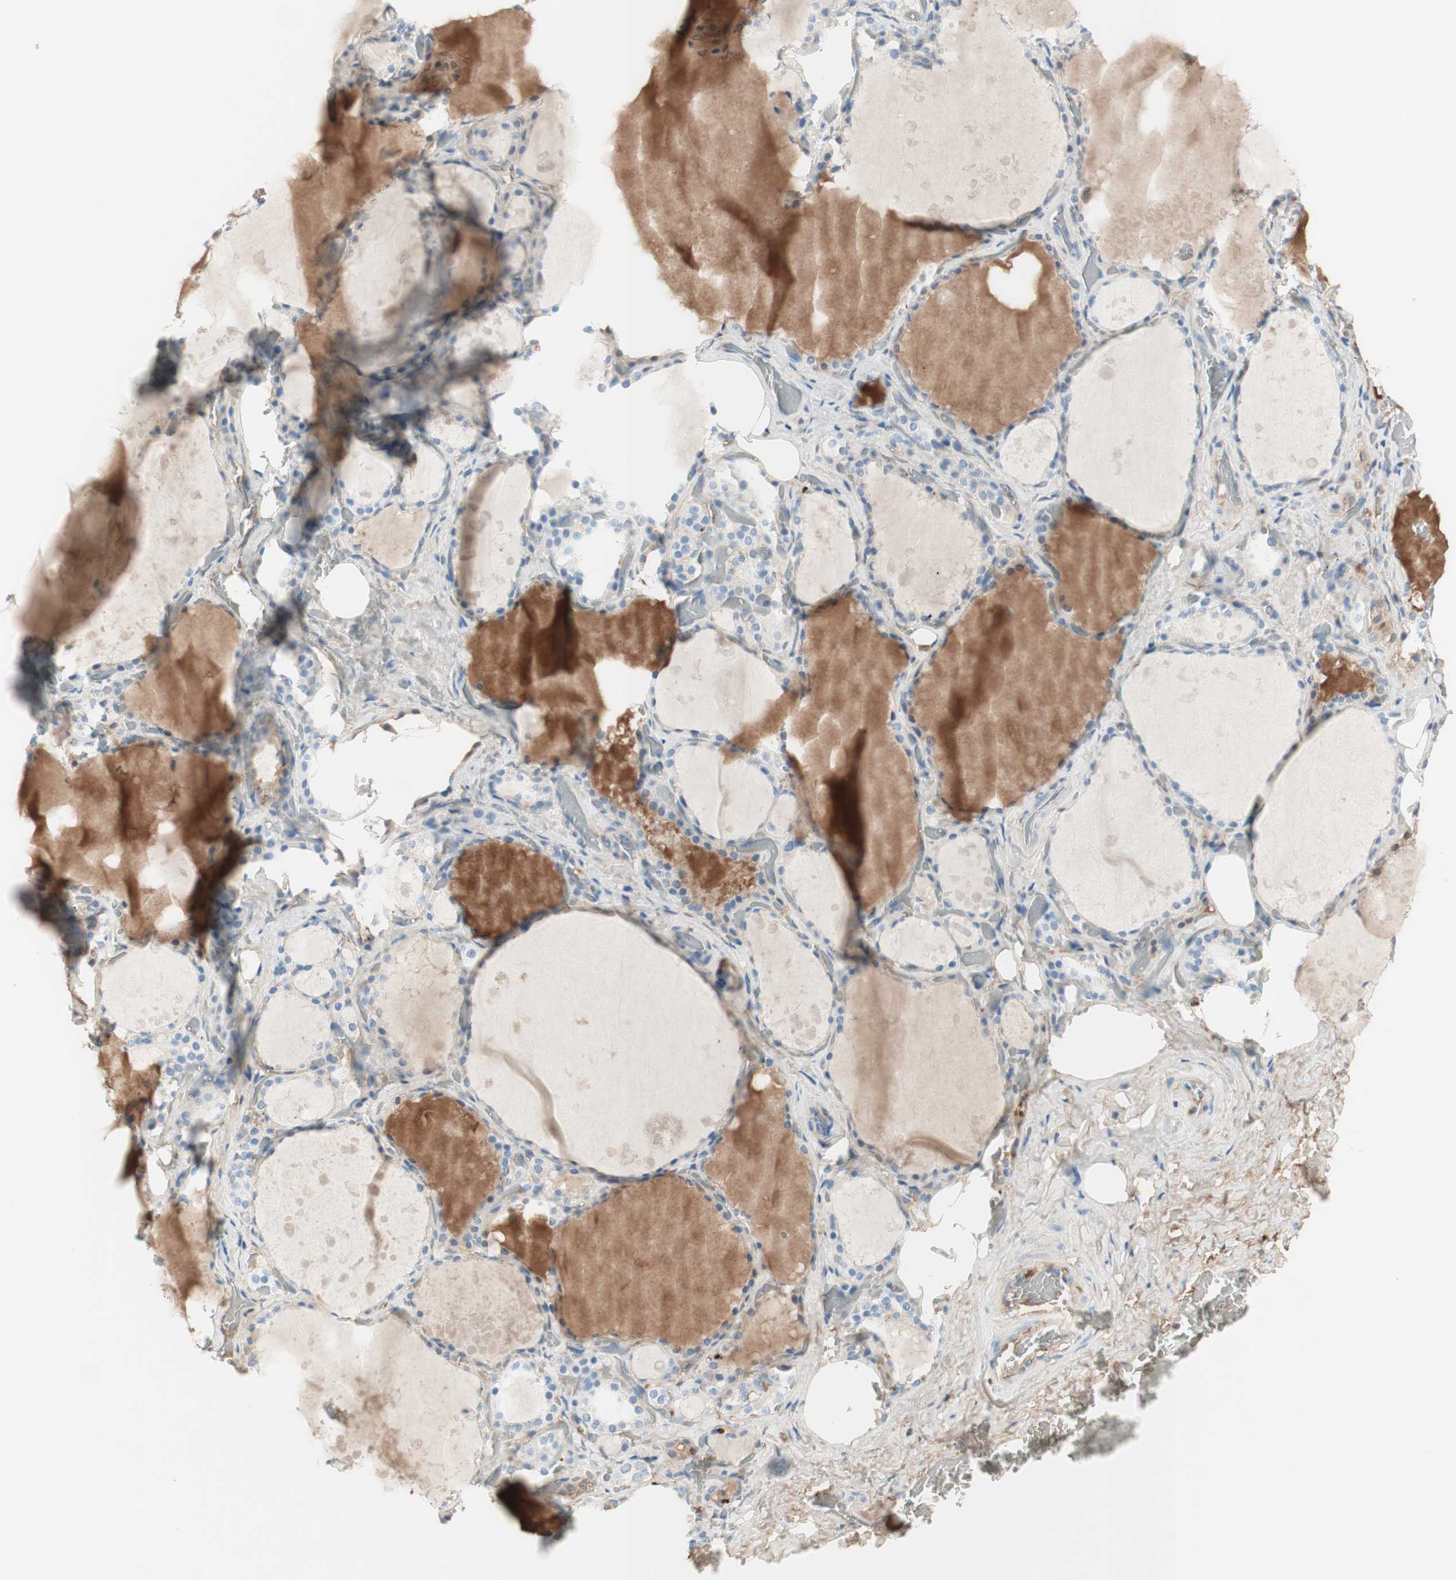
{"staining": {"intensity": "negative", "quantity": "none", "location": "none"}, "tissue": "thyroid gland", "cell_type": "Glandular cells", "image_type": "normal", "snomed": [{"axis": "morphology", "description": "Normal tissue, NOS"}, {"axis": "topography", "description": "Thyroid gland"}], "caption": "Unremarkable thyroid gland was stained to show a protein in brown. There is no significant expression in glandular cells. (Brightfield microscopy of DAB (3,3'-diaminobenzidine) immunohistochemistry at high magnification).", "gene": "KNG1", "patient": {"sex": "male", "age": 61}}